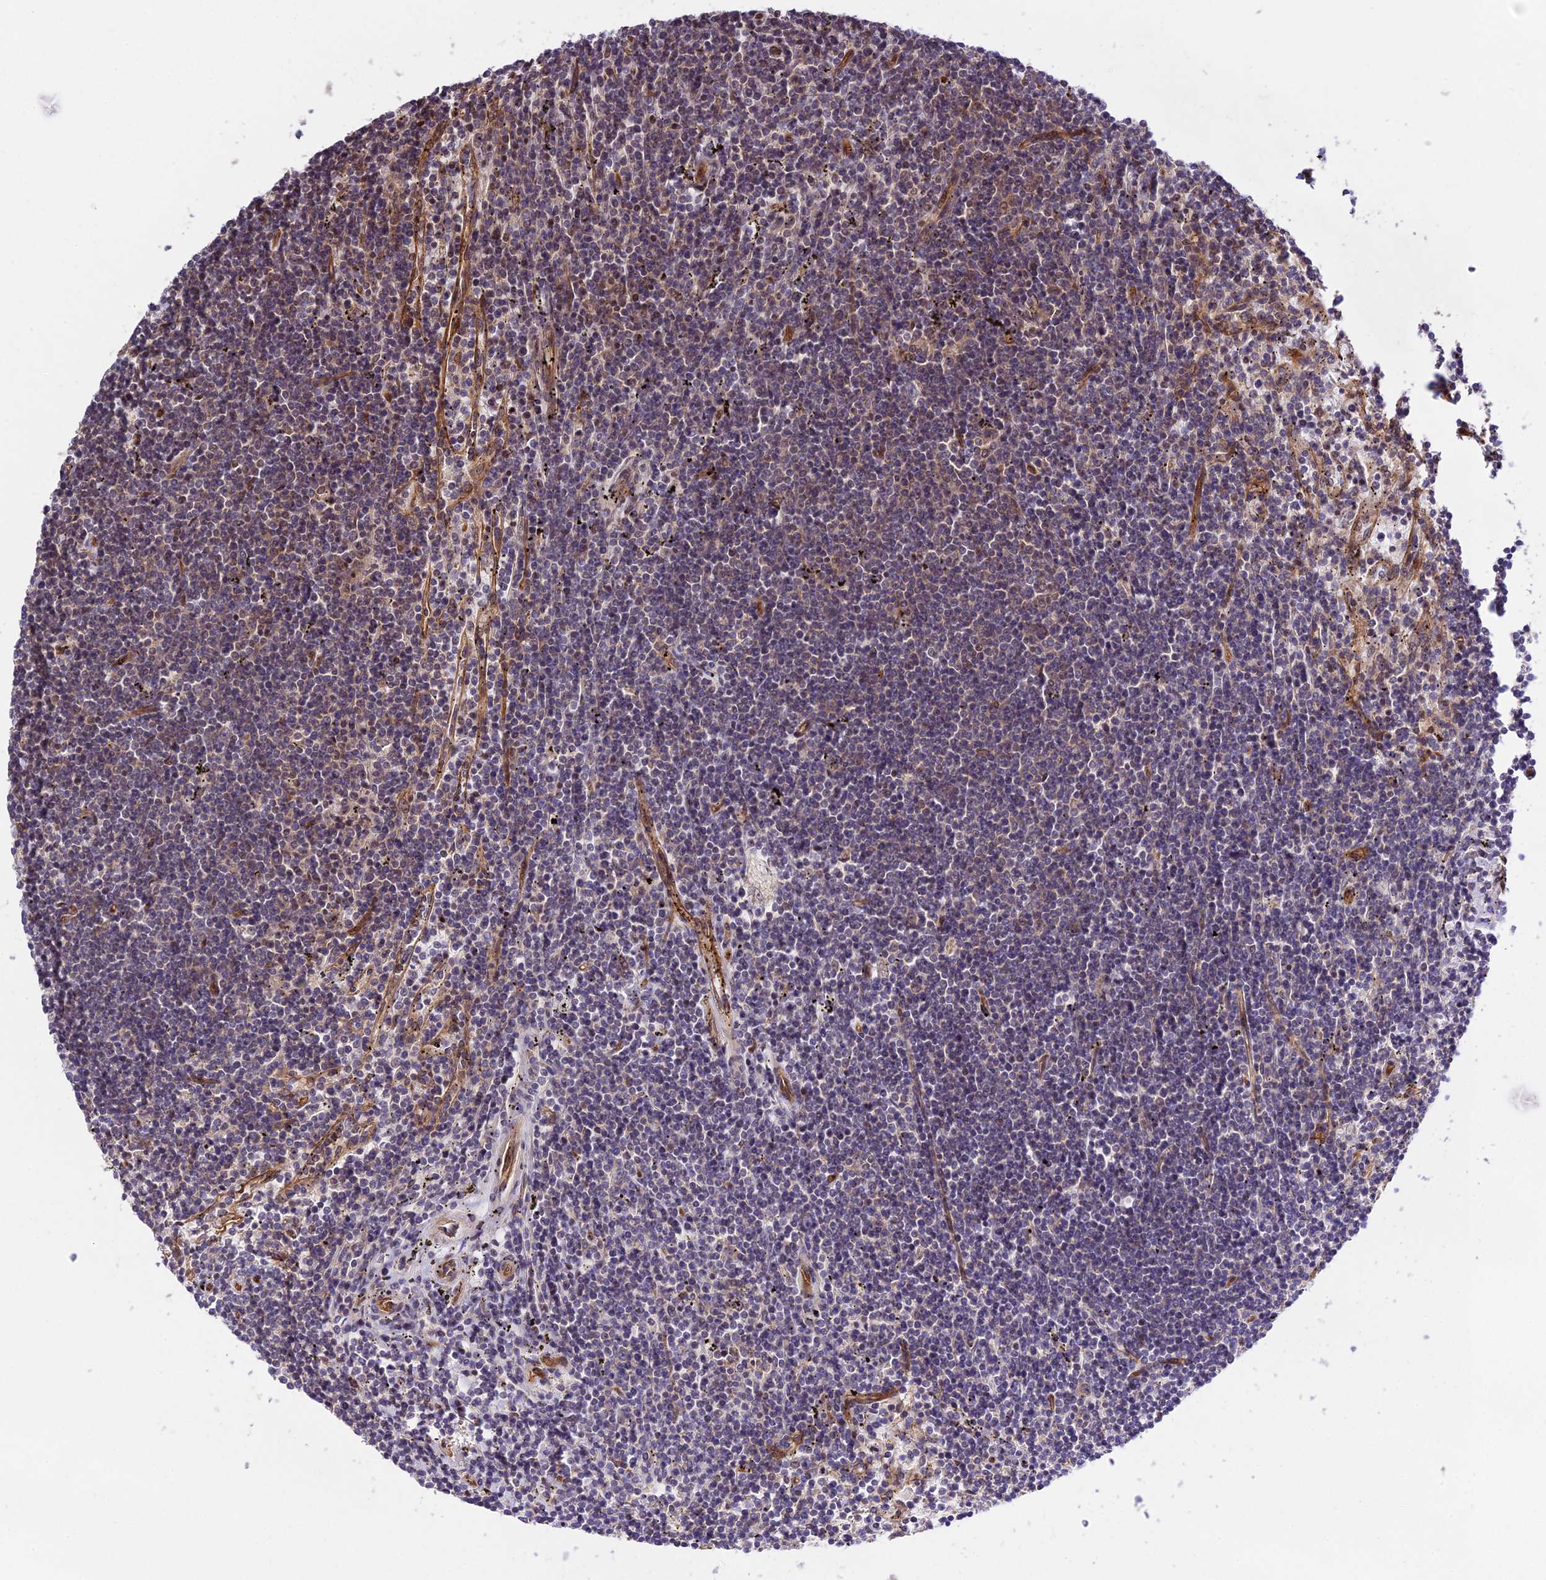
{"staining": {"intensity": "negative", "quantity": "none", "location": "none"}, "tissue": "lymphoma", "cell_type": "Tumor cells", "image_type": "cancer", "snomed": [{"axis": "morphology", "description": "Malignant lymphoma, non-Hodgkin's type, Low grade"}, {"axis": "topography", "description": "Spleen"}], "caption": "Immunohistochemical staining of low-grade malignant lymphoma, non-Hodgkin's type exhibits no significant positivity in tumor cells.", "gene": "SMG6", "patient": {"sex": "male", "age": 76}}